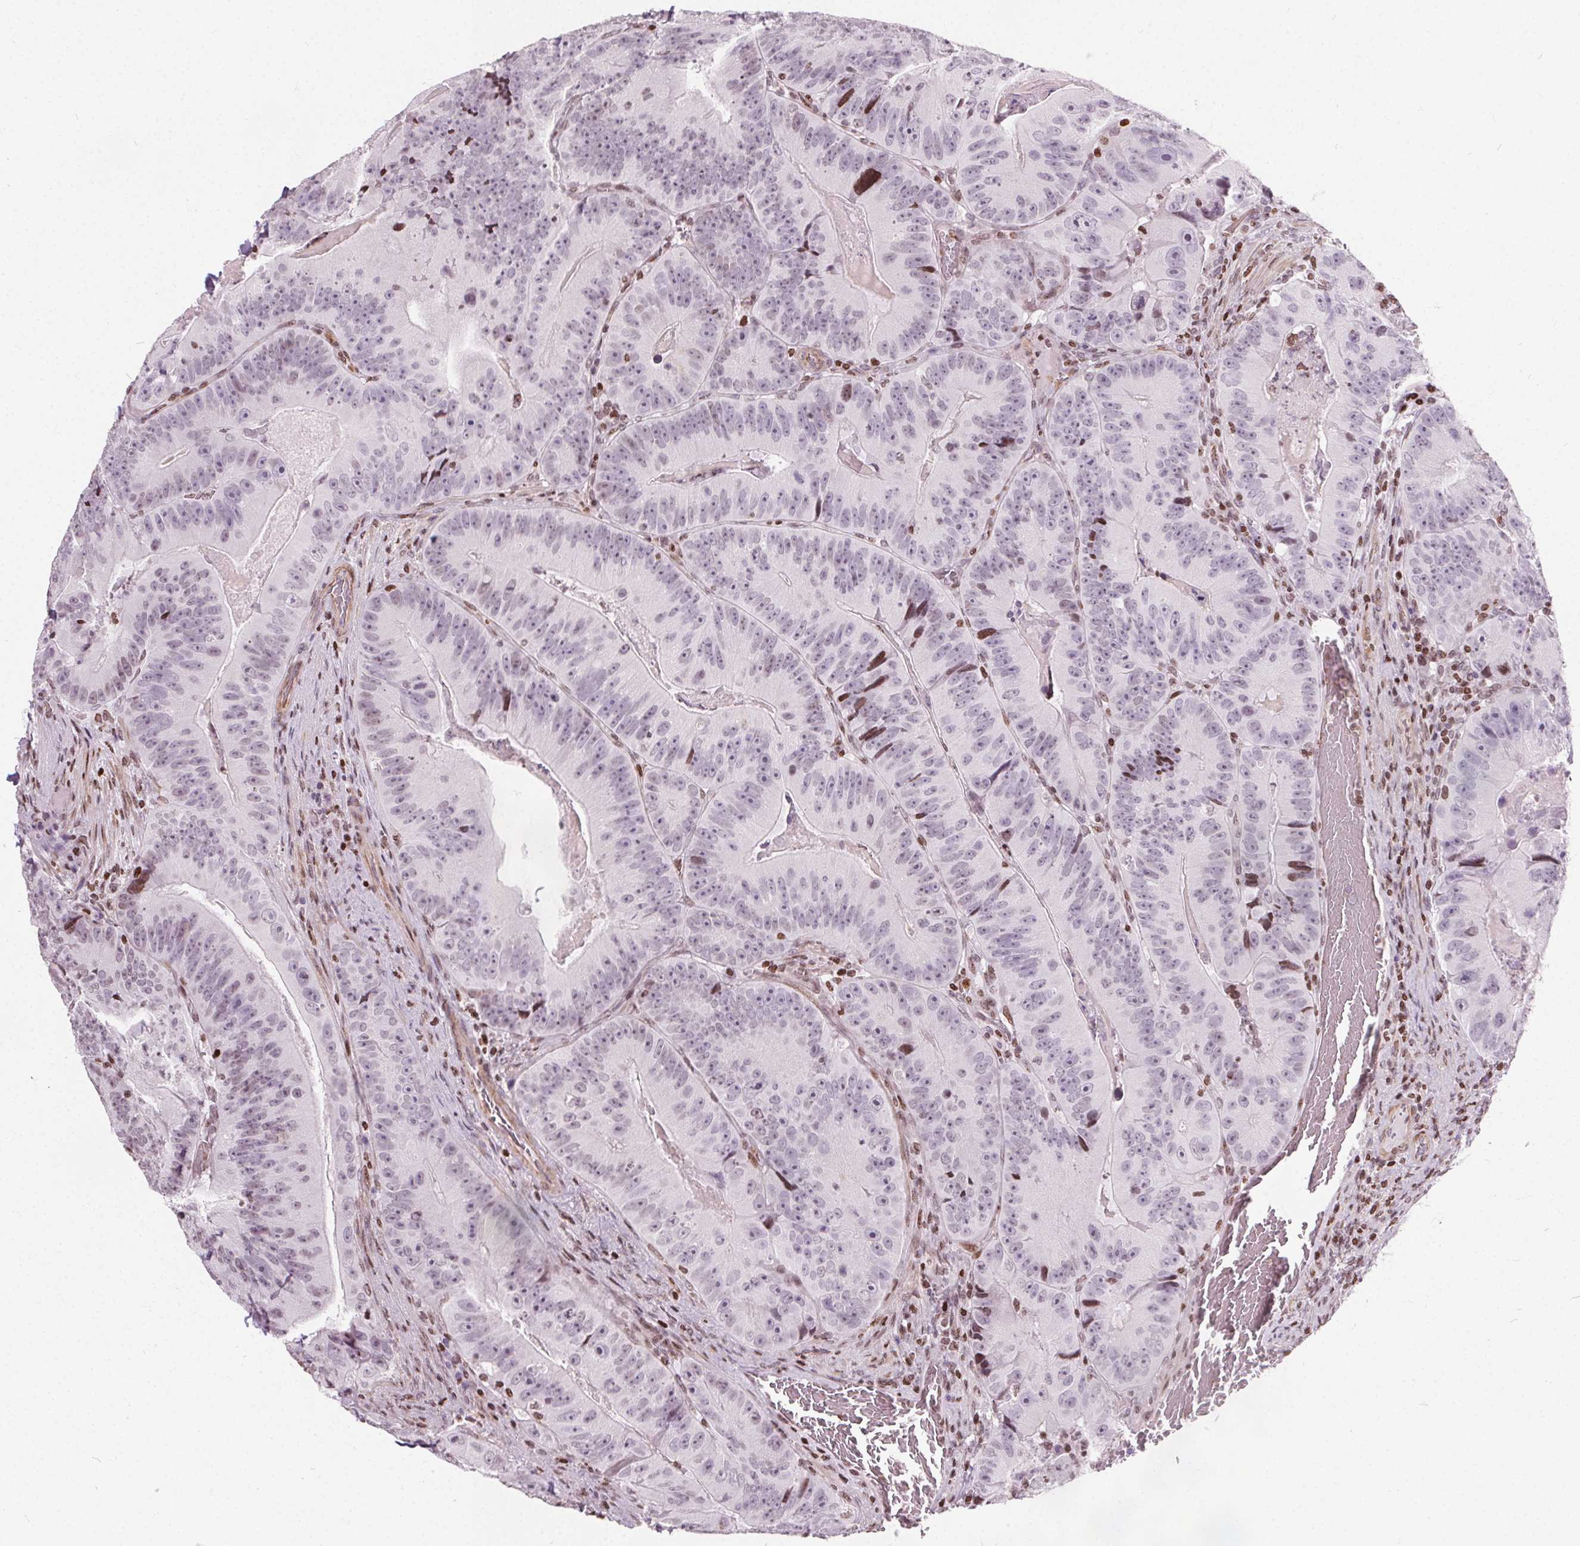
{"staining": {"intensity": "moderate", "quantity": "<25%", "location": "nuclear"}, "tissue": "colorectal cancer", "cell_type": "Tumor cells", "image_type": "cancer", "snomed": [{"axis": "morphology", "description": "Adenocarcinoma, NOS"}, {"axis": "topography", "description": "Colon"}], "caption": "Colorectal cancer (adenocarcinoma) stained for a protein (brown) exhibits moderate nuclear positive expression in about <25% of tumor cells.", "gene": "ISLR2", "patient": {"sex": "female", "age": 86}}